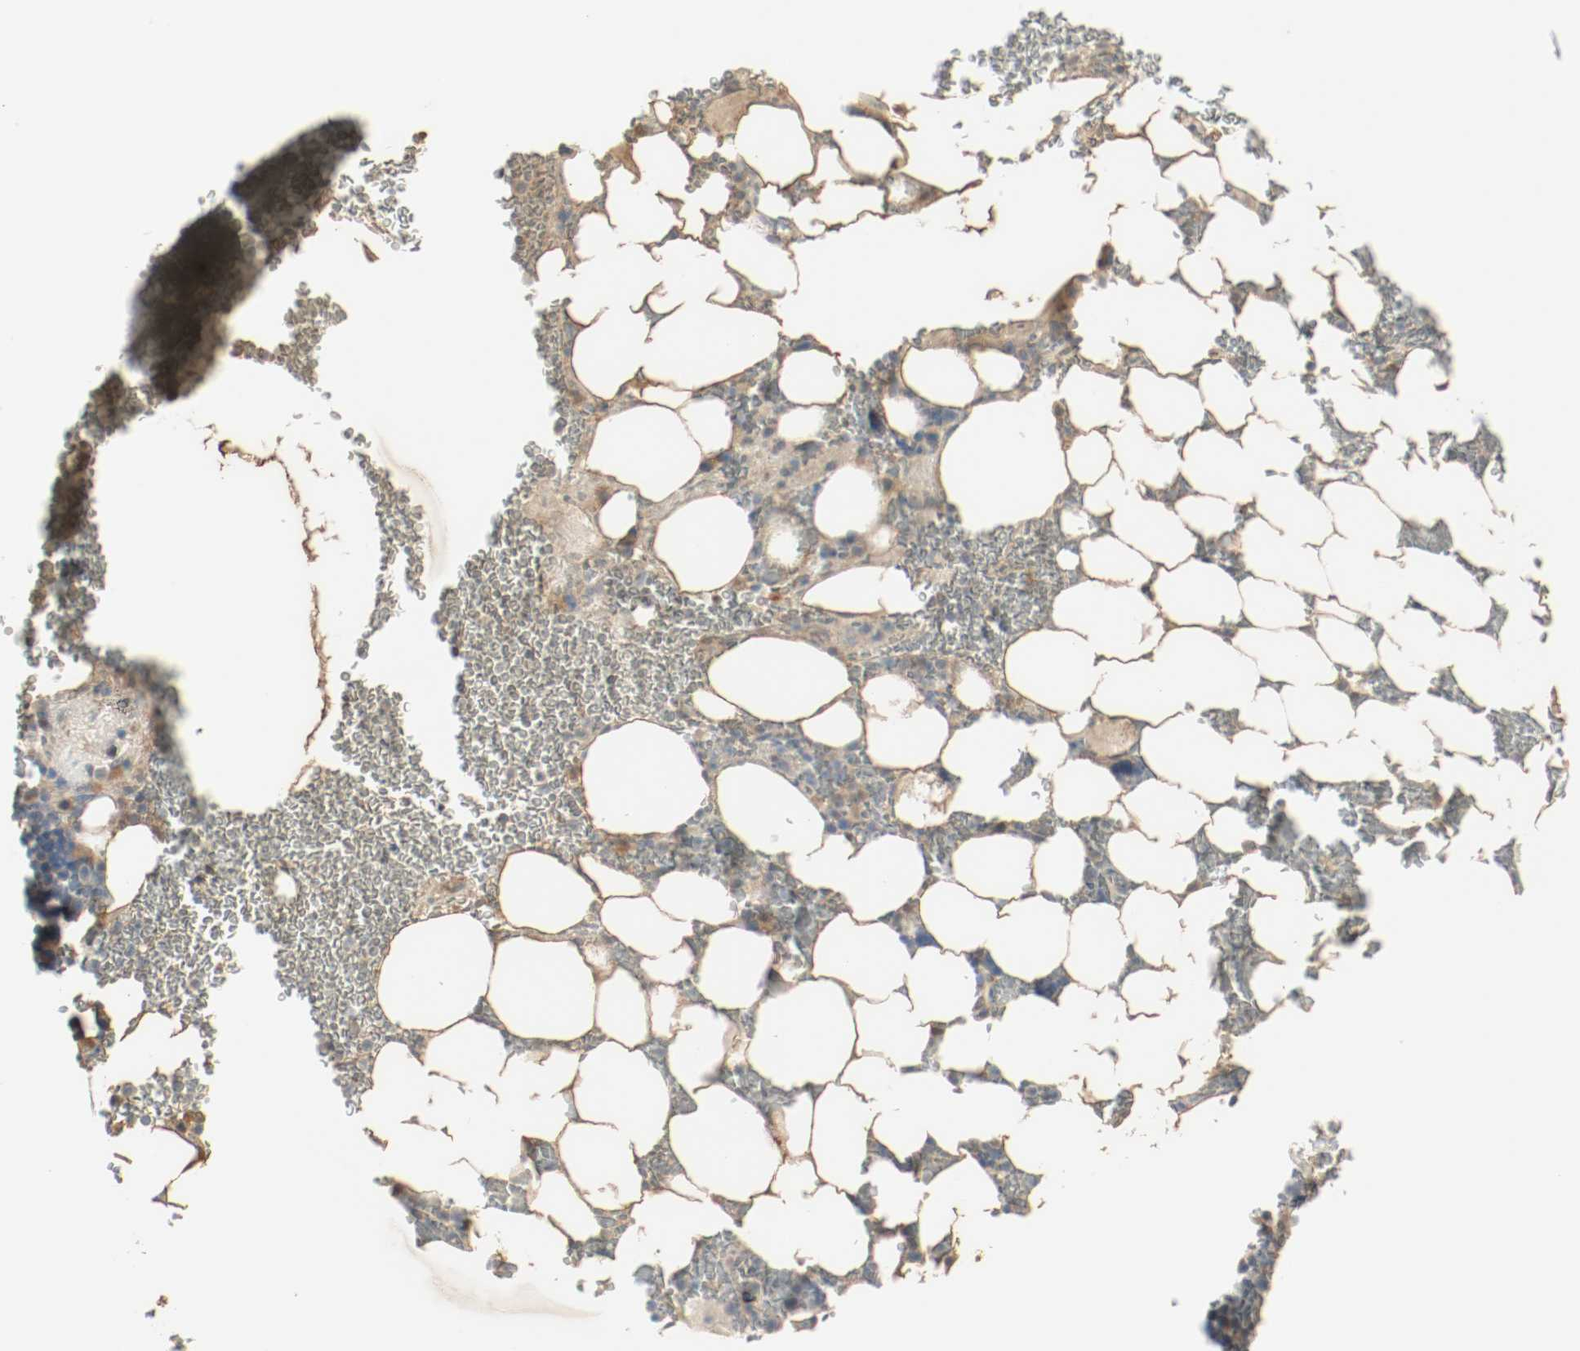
{"staining": {"intensity": "negative", "quantity": "none", "location": "none"}, "tissue": "bone marrow", "cell_type": "Hematopoietic cells", "image_type": "normal", "snomed": [{"axis": "morphology", "description": "Normal tissue, NOS"}, {"axis": "topography", "description": "Bone marrow"}], "caption": "A histopathology image of bone marrow stained for a protein shows no brown staining in hematopoietic cells. Nuclei are stained in blue.", "gene": "MELTF", "patient": {"sex": "female", "age": 73}}